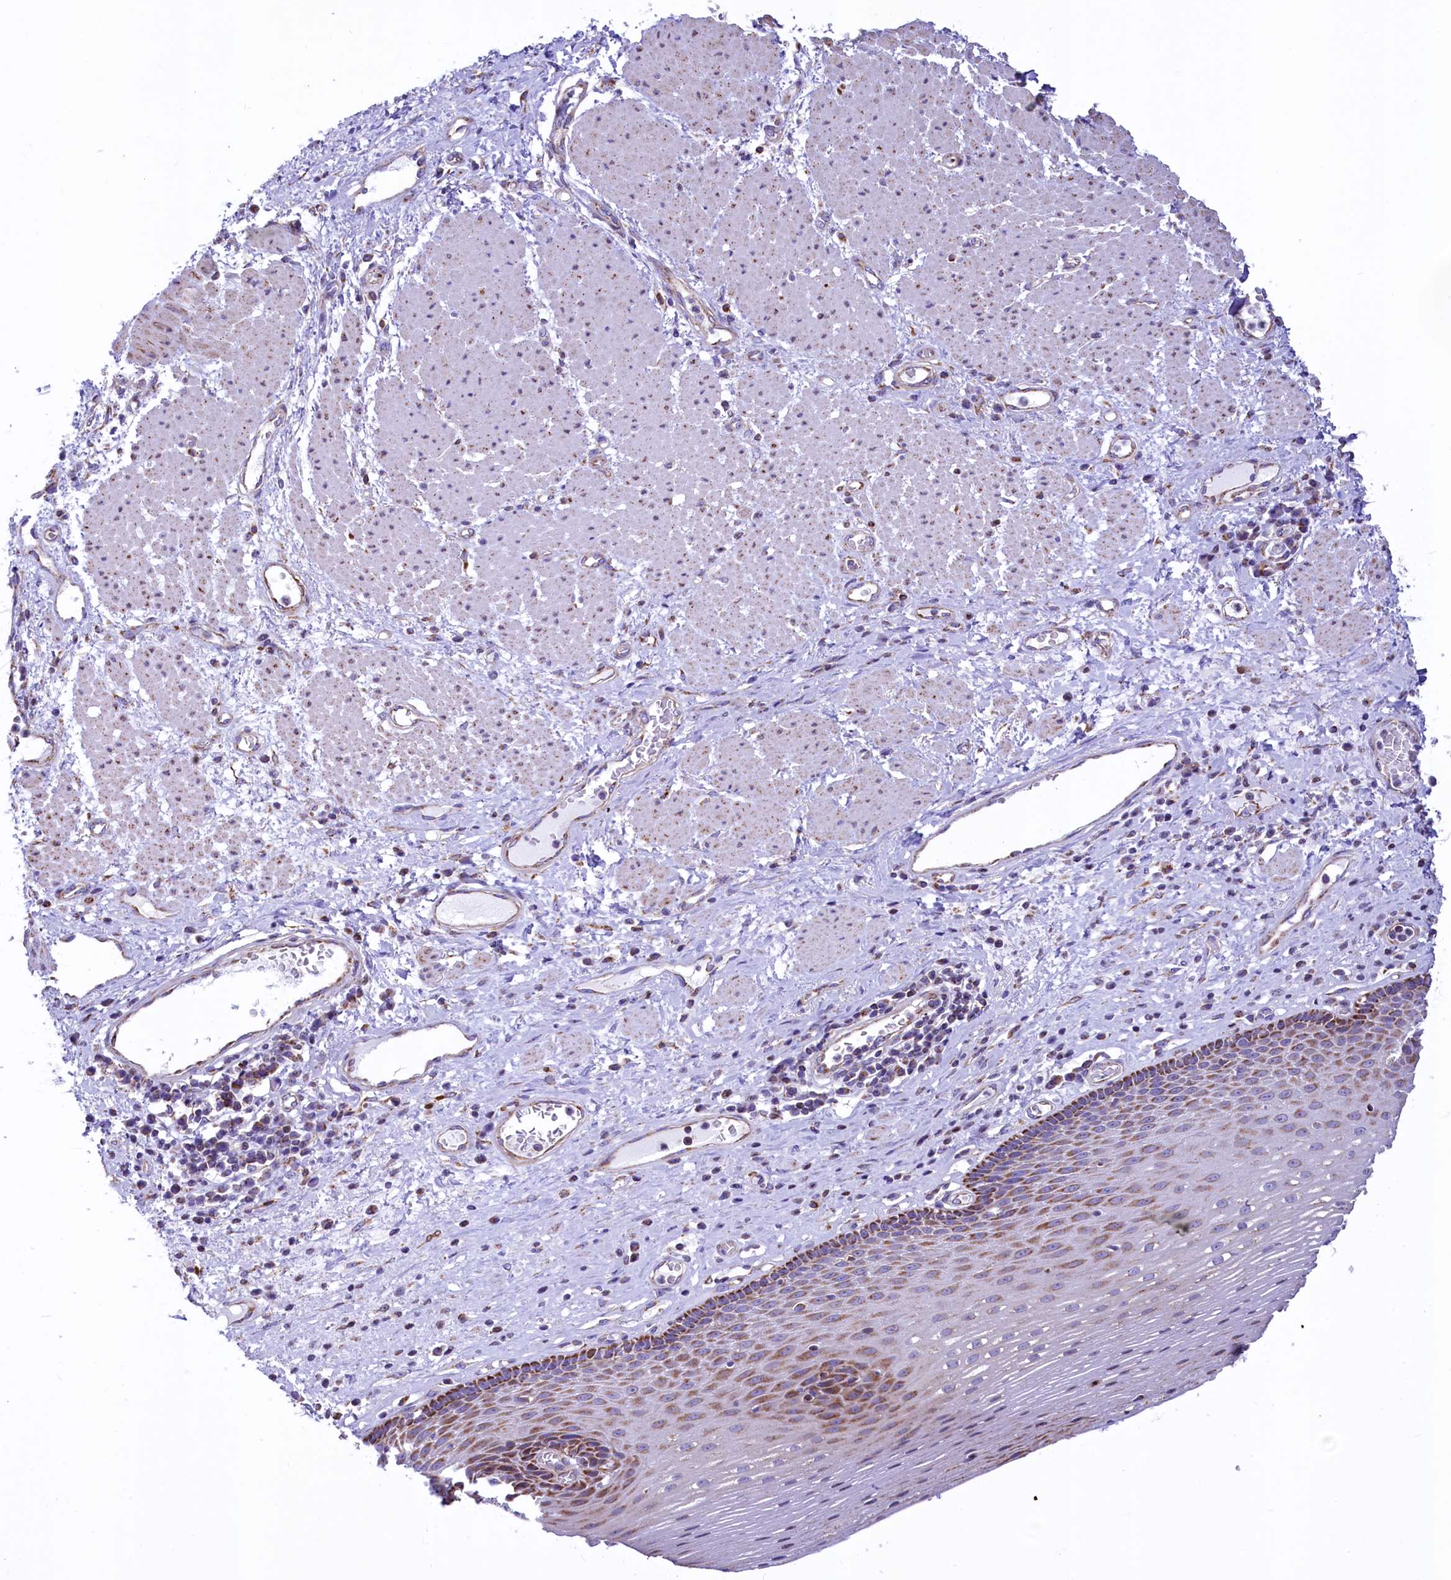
{"staining": {"intensity": "moderate", "quantity": "25%-75%", "location": "cytoplasmic/membranous"}, "tissue": "esophagus", "cell_type": "Squamous epithelial cells", "image_type": "normal", "snomed": [{"axis": "morphology", "description": "Normal tissue, NOS"}, {"axis": "morphology", "description": "Adenocarcinoma, NOS"}, {"axis": "topography", "description": "Esophagus"}], "caption": "High-magnification brightfield microscopy of normal esophagus stained with DAB (3,3'-diaminobenzidine) (brown) and counterstained with hematoxylin (blue). squamous epithelial cells exhibit moderate cytoplasmic/membranous expression is present in approximately25%-75% of cells. (Brightfield microscopy of DAB IHC at high magnification).", "gene": "VWCE", "patient": {"sex": "male", "age": 62}}